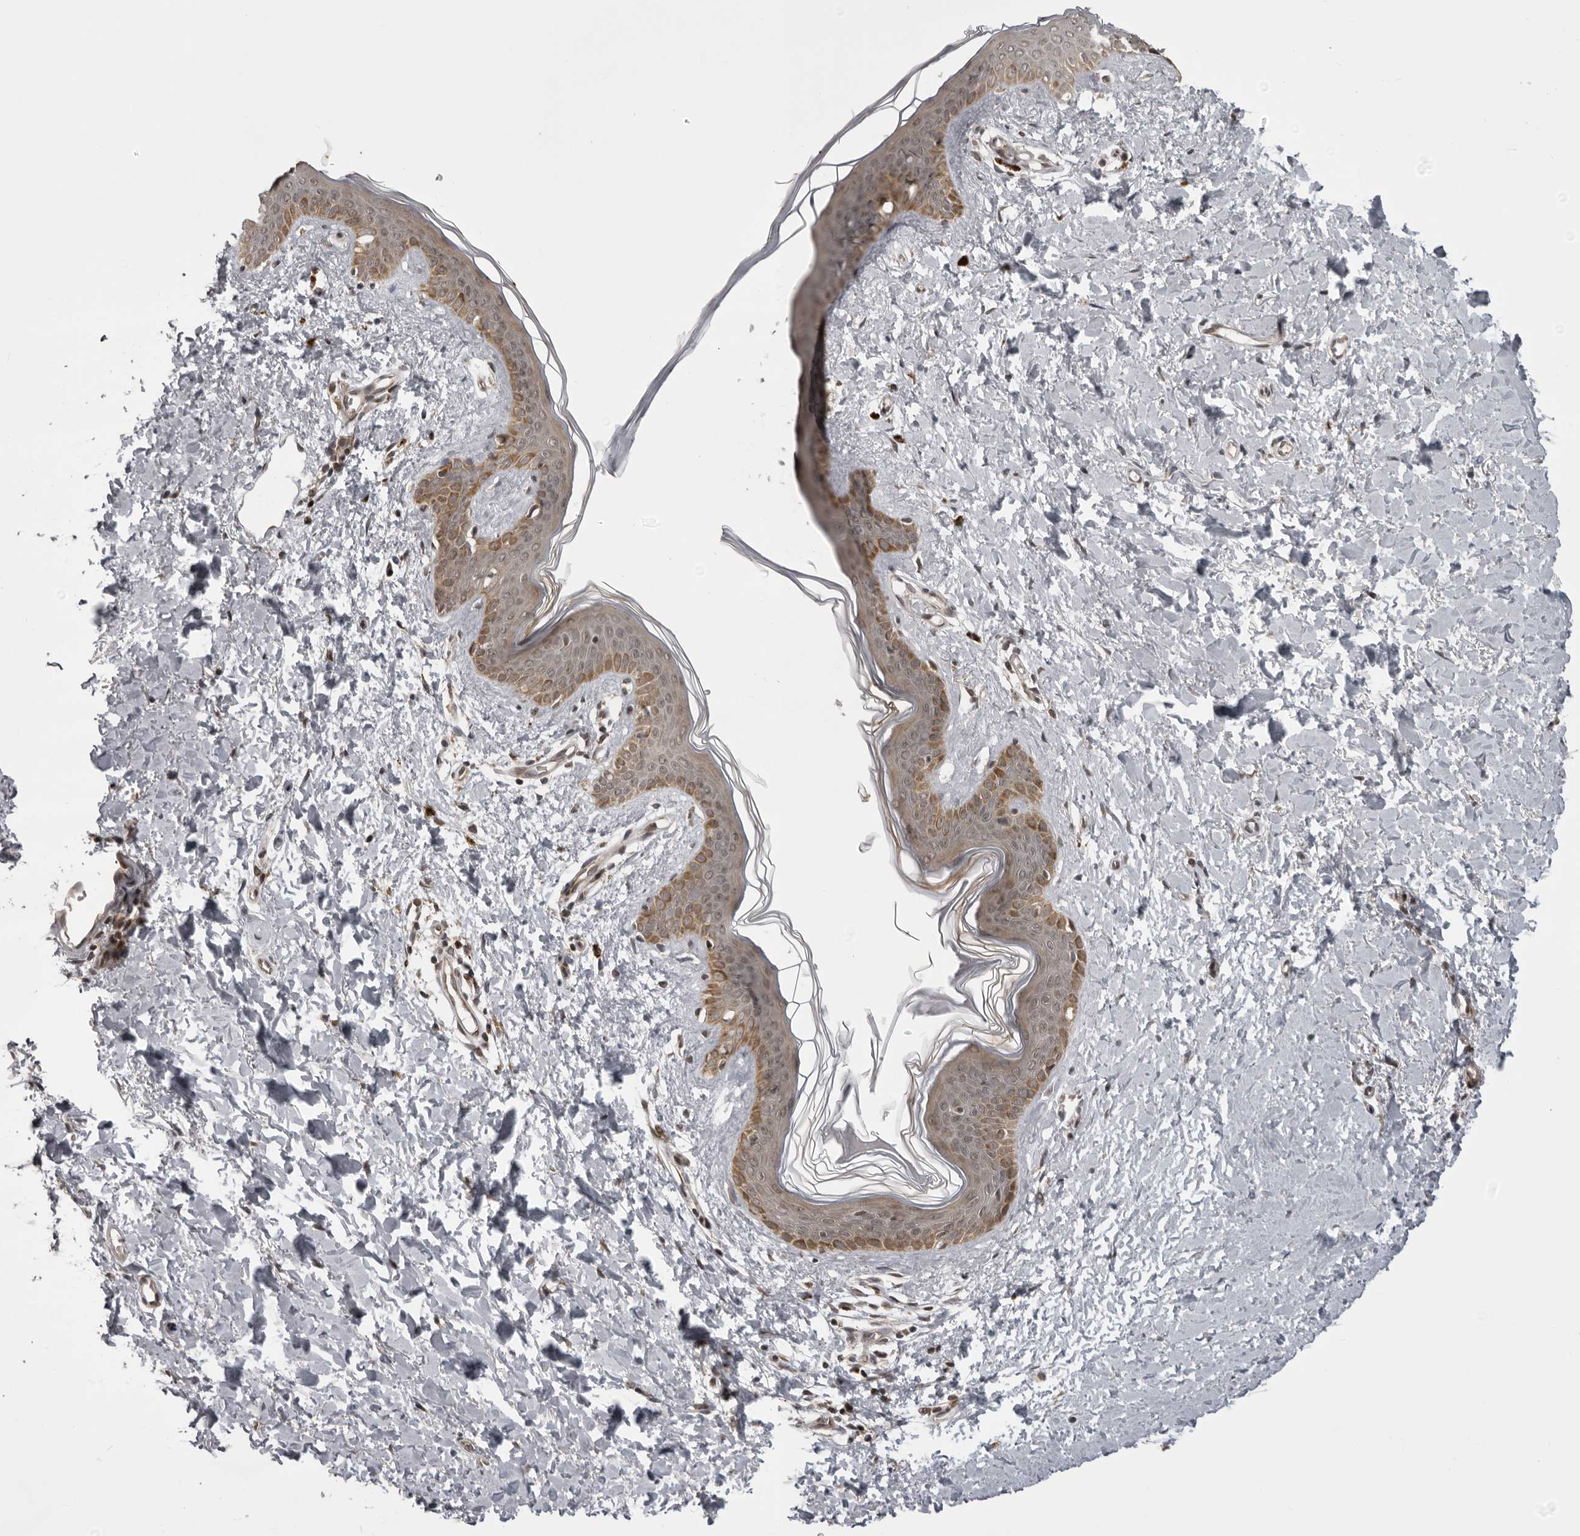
{"staining": {"intensity": "weak", "quantity": ">75%", "location": "cytoplasmic/membranous"}, "tissue": "skin", "cell_type": "Fibroblasts", "image_type": "normal", "snomed": [{"axis": "morphology", "description": "Normal tissue, NOS"}, {"axis": "topography", "description": "Skin"}], "caption": "Immunohistochemistry photomicrograph of benign human skin stained for a protein (brown), which demonstrates low levels of weak cytoplasmic/membranous positivity in approximately >75% of fibroblasts.", "gene": "C1orf109", "patient": {"sex": "female", "age": 46}}